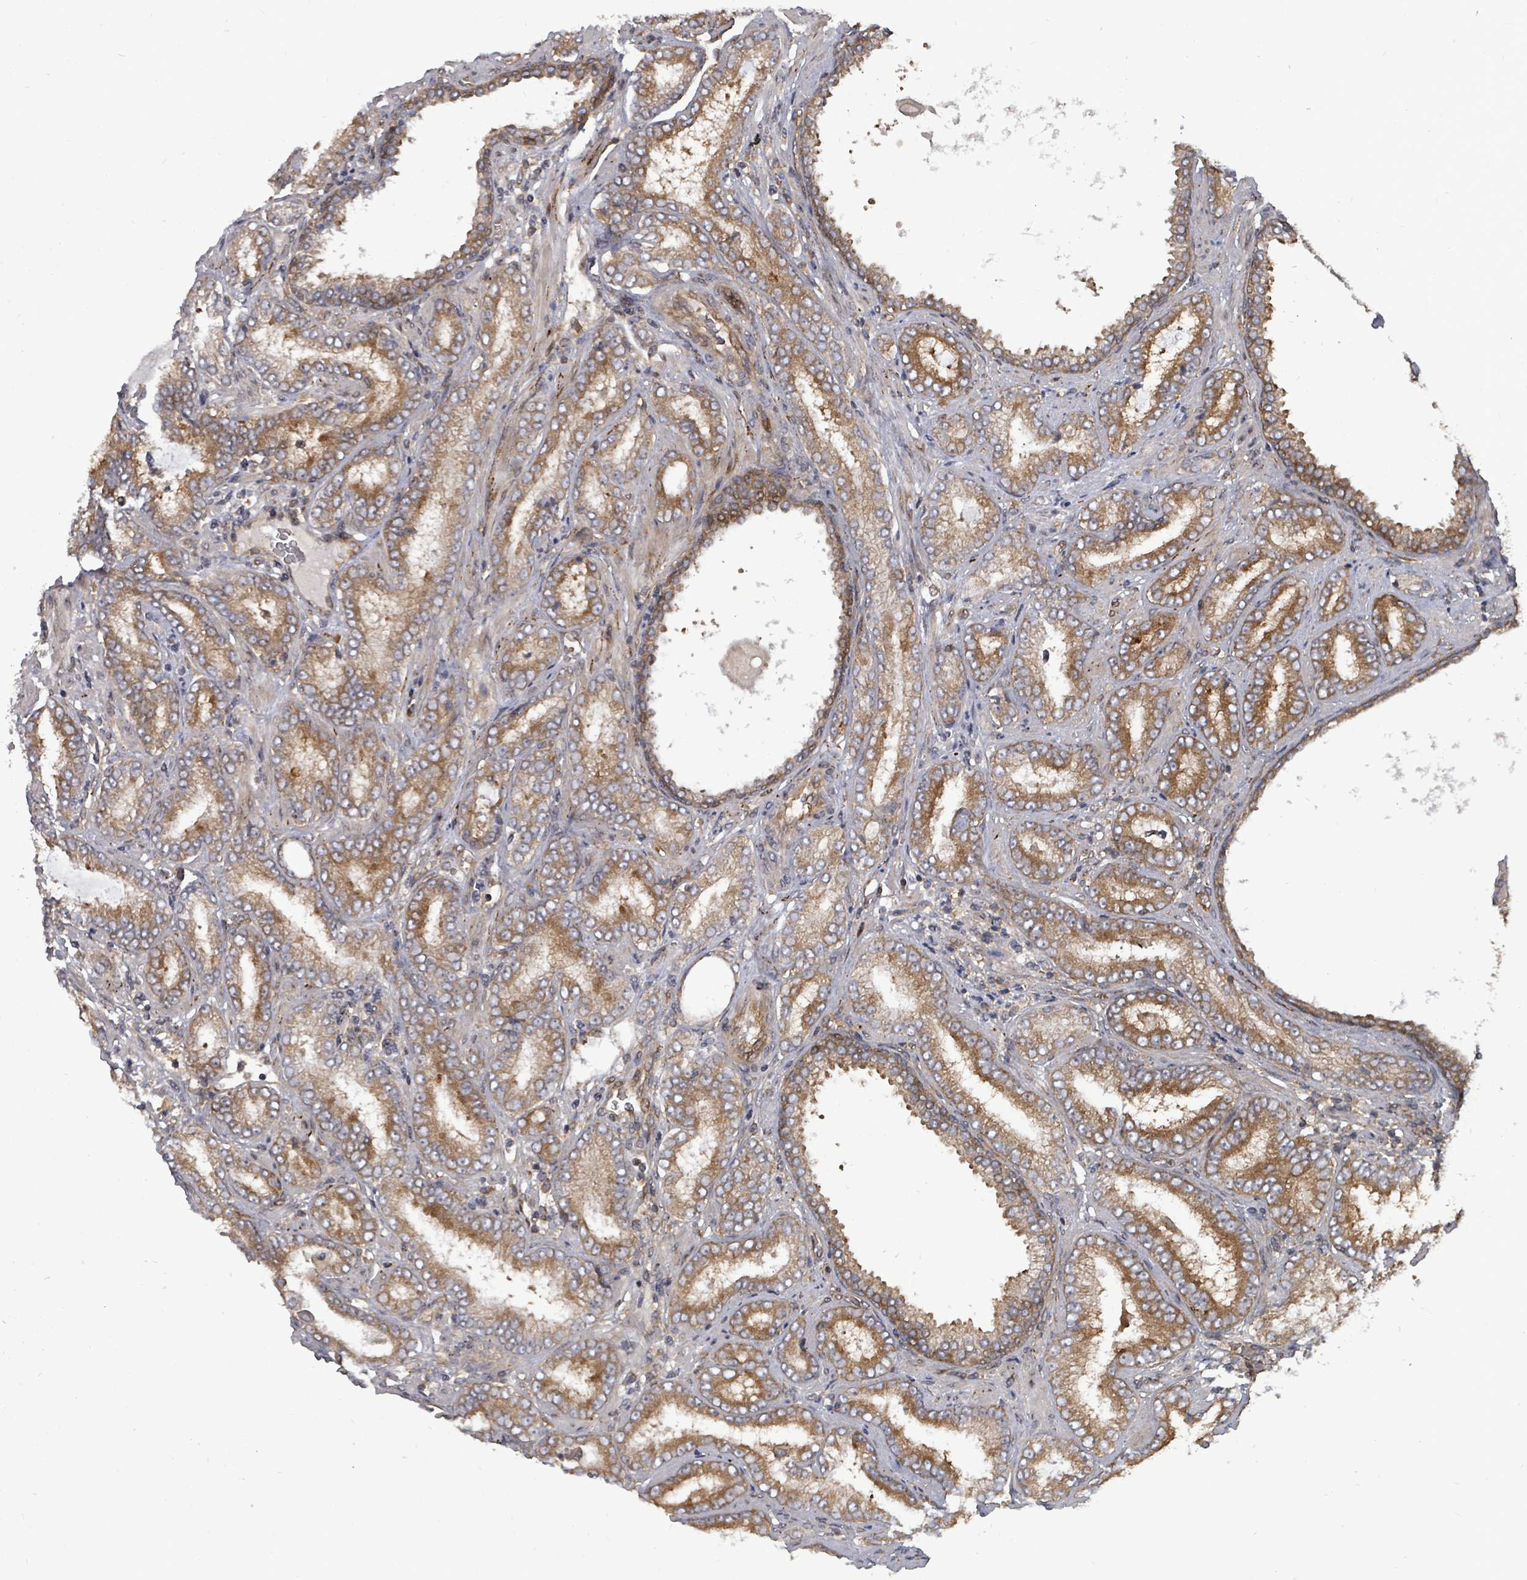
{"staining": {"intensity": "moderate", "quantity": ">75%", "location": "cytoplasmic/membranous"}, "tissue": "prostate cancer", "cell_type": "Tumor cells", "image_type": "cancer", "snomed": [{"axis": "morphology", "description": "Adenocarcinoma, High grade"}, {"axis": "topography", "description": "Prostate"}], "caption": "Tumor cells display moderate cytoplasmic/membranous staining in approximately >75% of cells in prostate high-grade adenocarcinoma.", "gene": "EIF3C", "patient": {"sex": "male", "age": 72}}